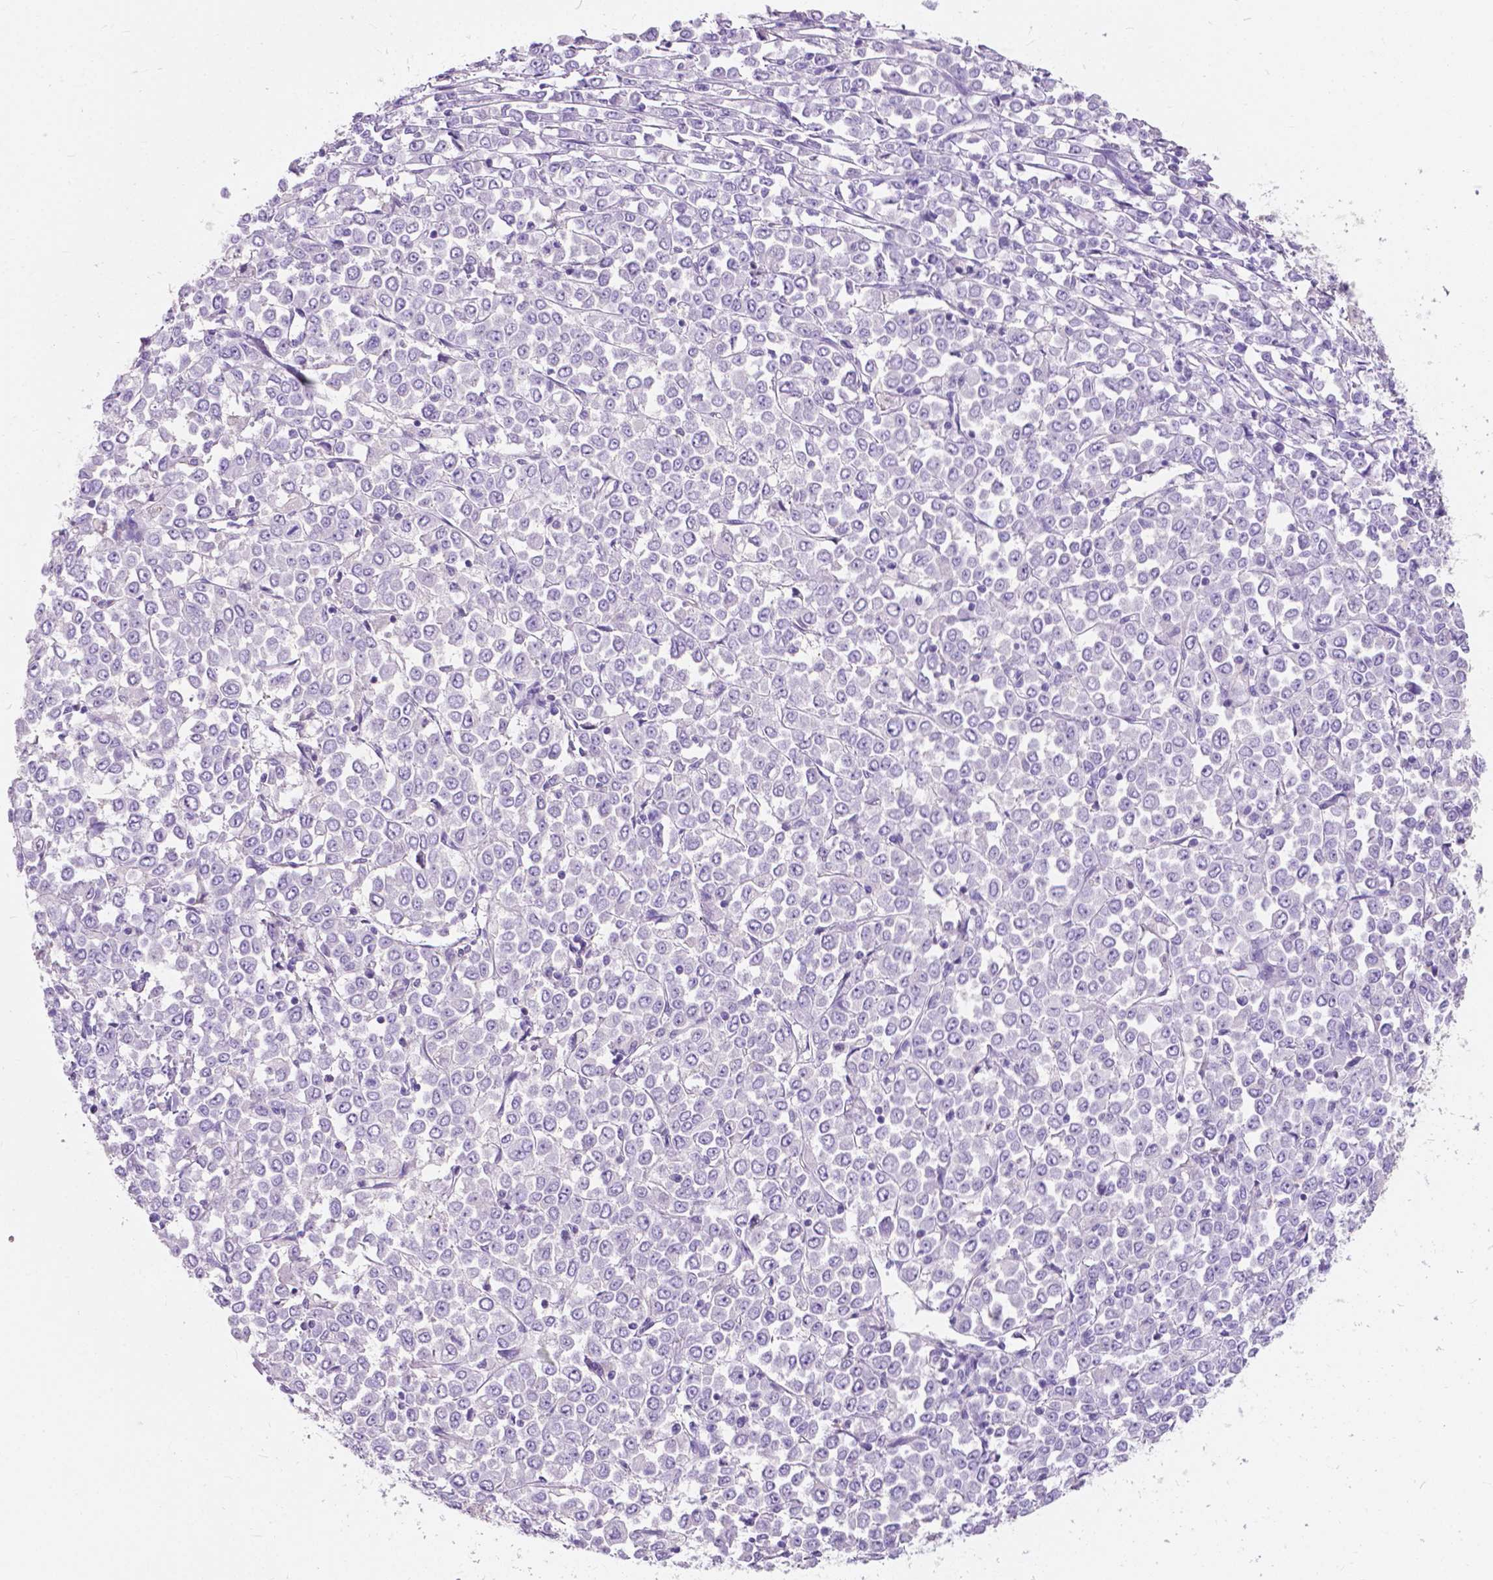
{"staining": {"intensity": "negative", "quantity": "none", "location": "none"}, "tissue": "stomach cancer", "cell_type": "Tumor cells", "image_type": "cancer", "snomed": [{"axis": "morphology", "description": "Adenocarcinoma, NOS"}, {"axis": "topography", "description": "Stomach, upper"}], "caption": "Histopathology image shows no significant protein staining in tumor cells of stomach adenocarcinoma. (DAB (3,3'-diaminobenzidine) immunohistochemistry with hematoxylin counter stain).", "gene": "AMOT", "patient": {"sex": "male", "age": 70}}